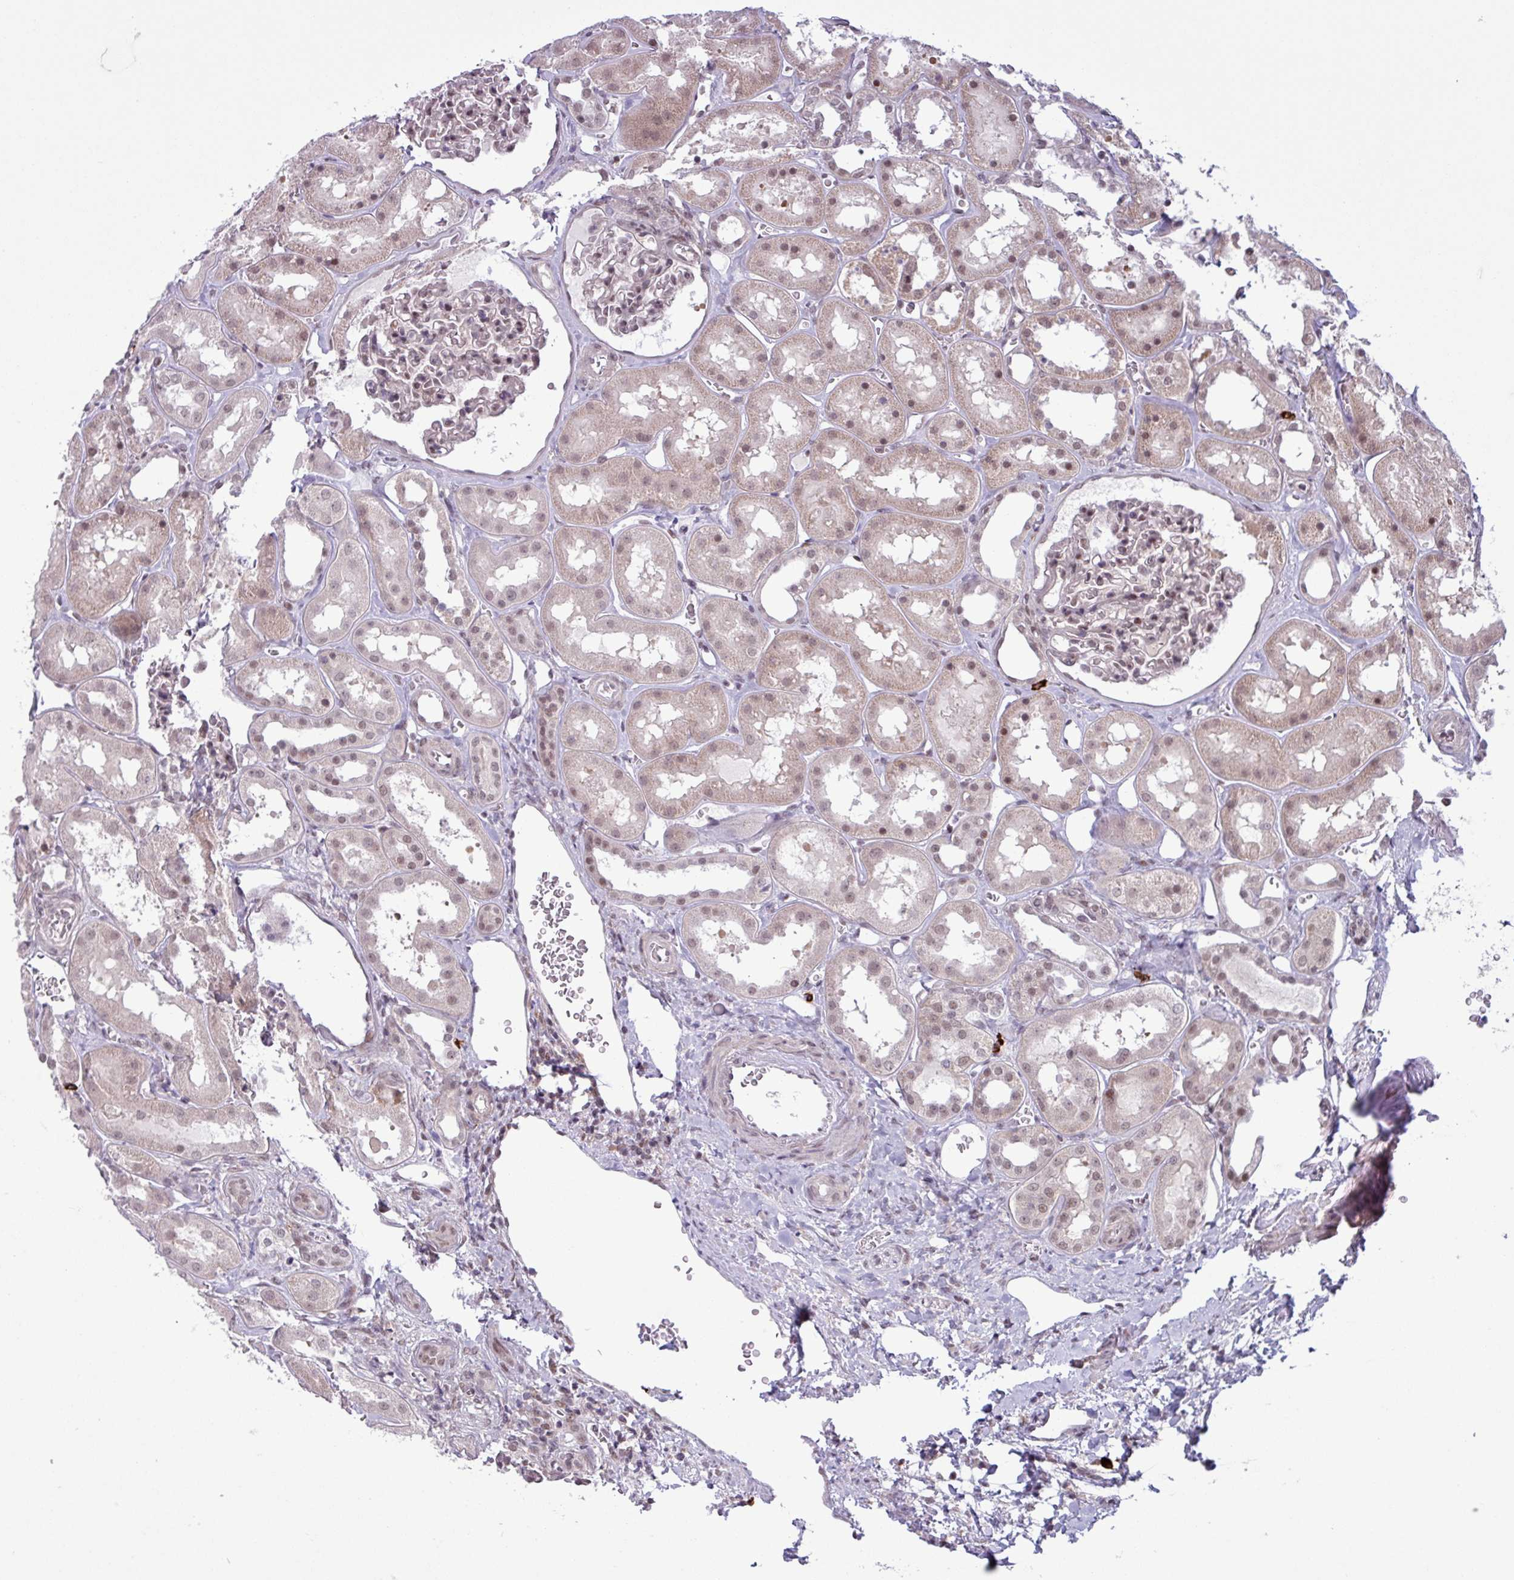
{"staining": {"intensity": "moderate", "quantity": ">75%", "location": "nuclear"}, "tissue": "kidney", "cell_type": "Cells in glomeruli", "image_type": "normal", "snomed": [{"axis": "morphology", "description": "Normal tissue, NOS"}, {"axis": "topography", "description": "Kidney"}], "caption": "Brown immunohistochemical staining in benign human kidney displays moderate nuclear positivity in about >75% of cells in glomeruli.", "gene": "NOTCH2", "patient": {"sex": "female", "age": 41}}